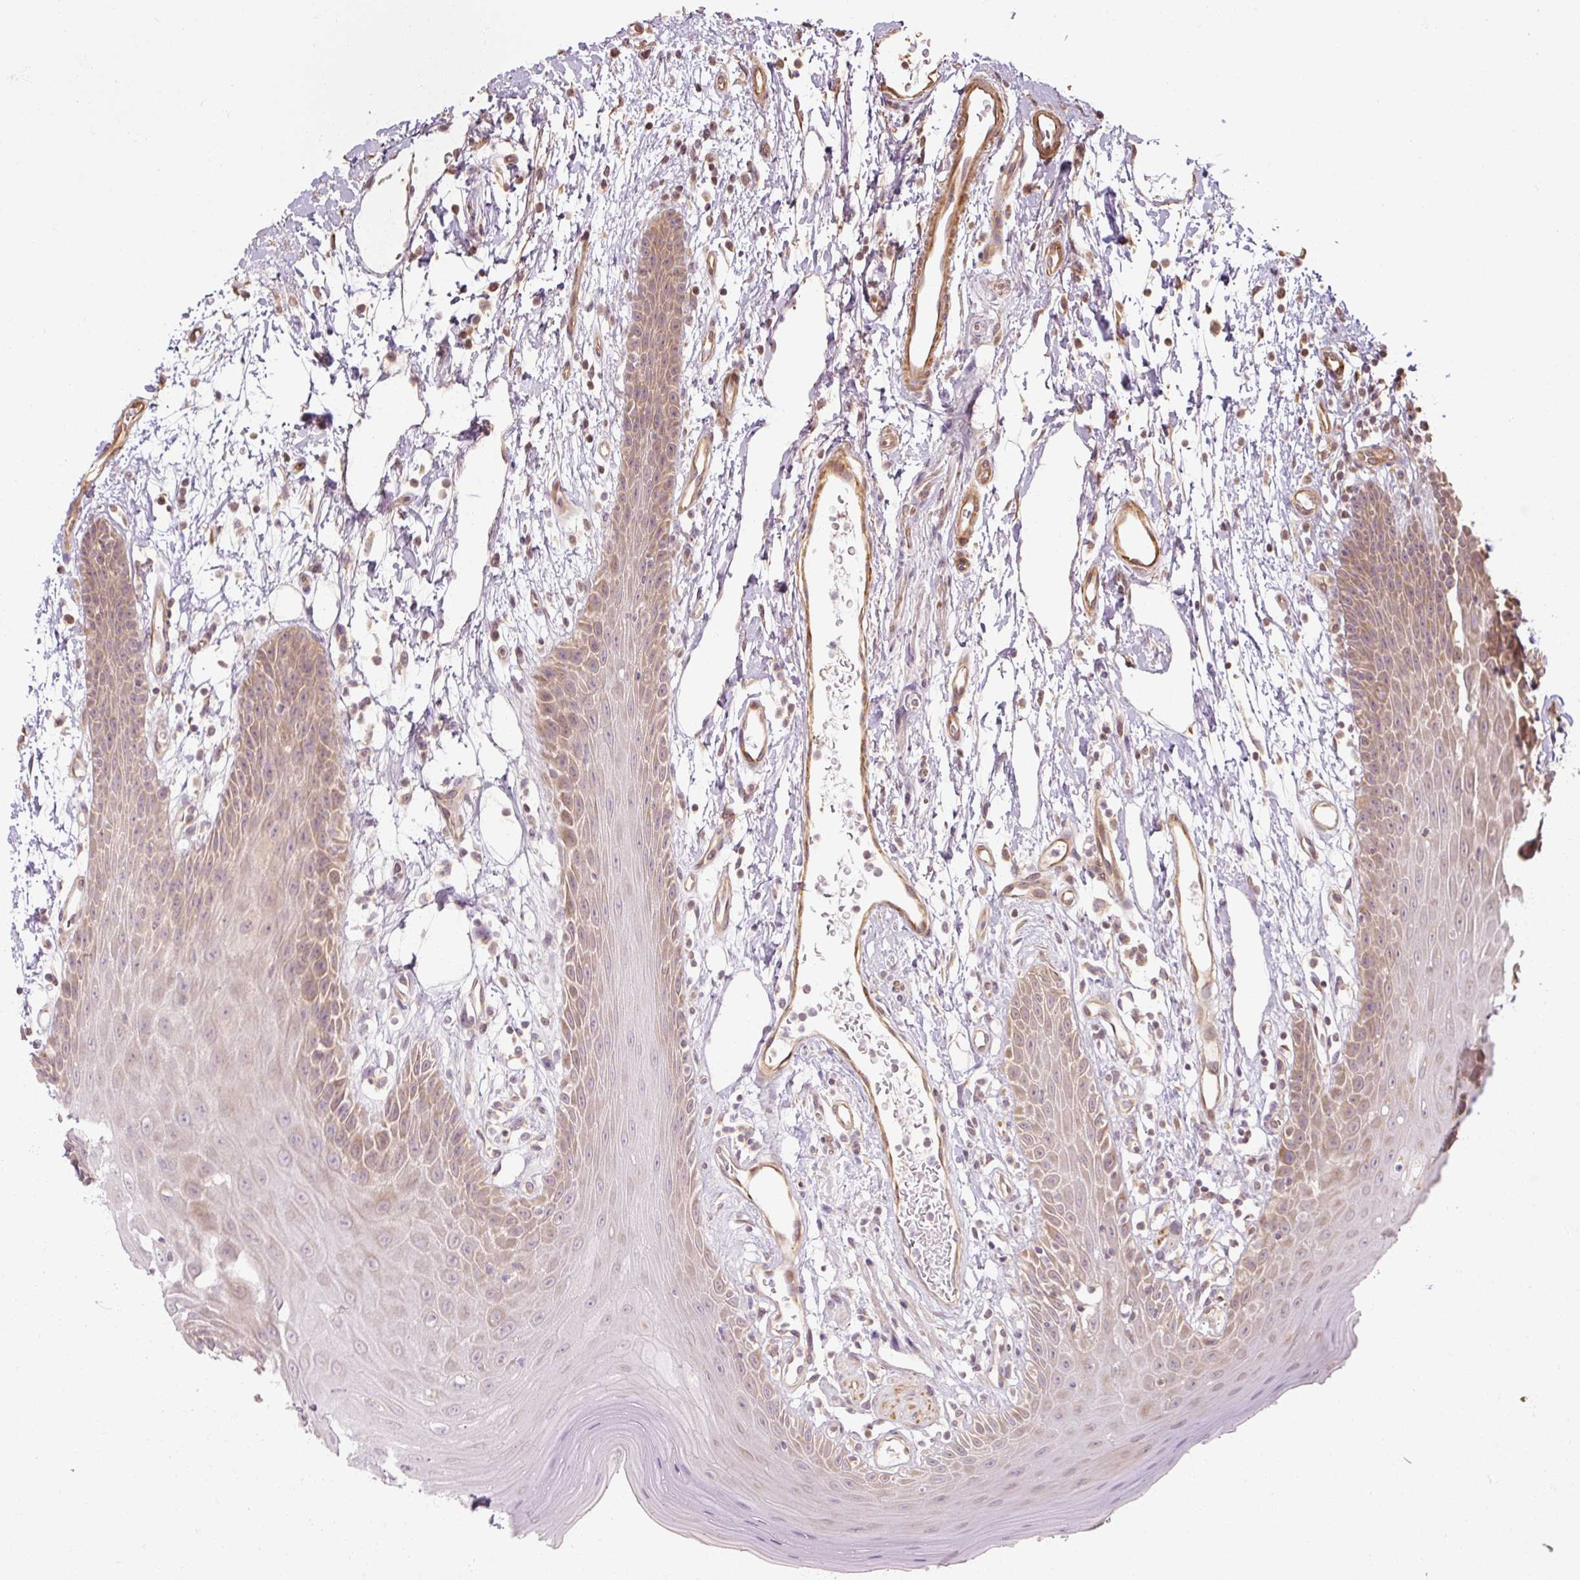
{"staining": {"intensity": "weak", "quantity": "25%-75%", "location": "cytoplasmic/membranous"}, "tissue": "oral mucosa", "cell_type": "Squamous epithelial cells", "image_type": "normal", "snomed": [{"axis": "morphology", "description": "Normal tissue, NOS"}, {"axis": "topography", "description": "Oral tissue"}, {"axis": "topography", "description": "Tounge, NOS"}], "caption": "Human oral mucosa stained for a protein (brown) demonstrates weak cytoplasmic/membranous positive expression in about 25%-75% of squamous epithelial cells.", "gene": "RB1CC1", "patient": {"sex": "female", "age": 59}}